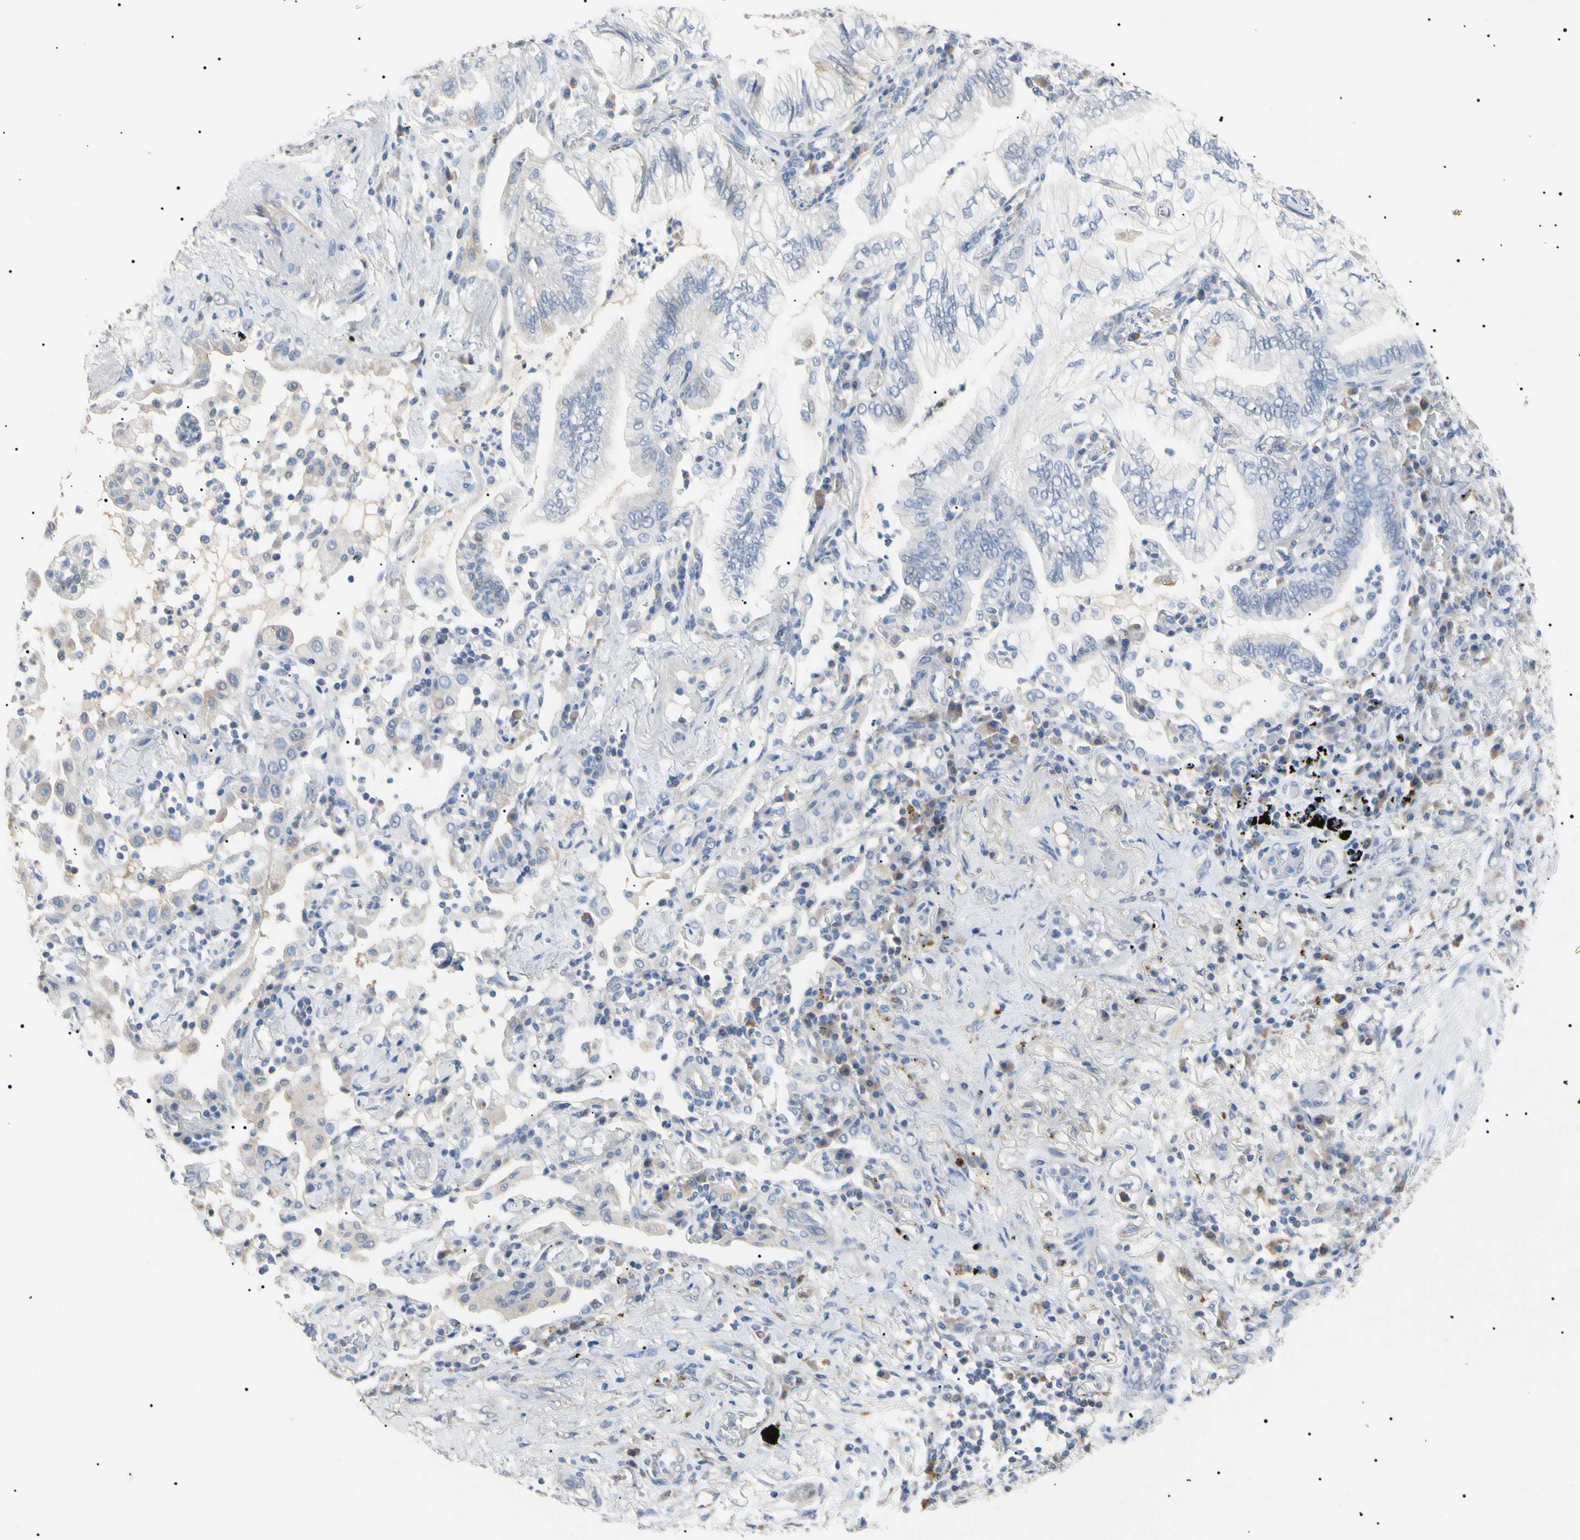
{"staining": {"intensity": "negative", "quantity": "none", "location": "none"}, "tissue": "lung cancer", "cell_type": "Tumor cells", "image_type": "cancer", "snomed": [{"axis": "morphology", "description": "Normal tissue, NOS"}, {"axis": "morphology", "description": "Adenocarcinoma, NOS"}, {"axis": "topography", "description": "Bronchus"}, {"axis": "topography", "description": "Lung"}], "caption": "Immunohistochemistry (IHC) micrograph of human lung cancer (adenocarcinoma) stained for a protein (brown), which demonstrates no positivity in tumor cells.", "gene": "CGB3", "patient": {"sex": "female", "age": 70}}